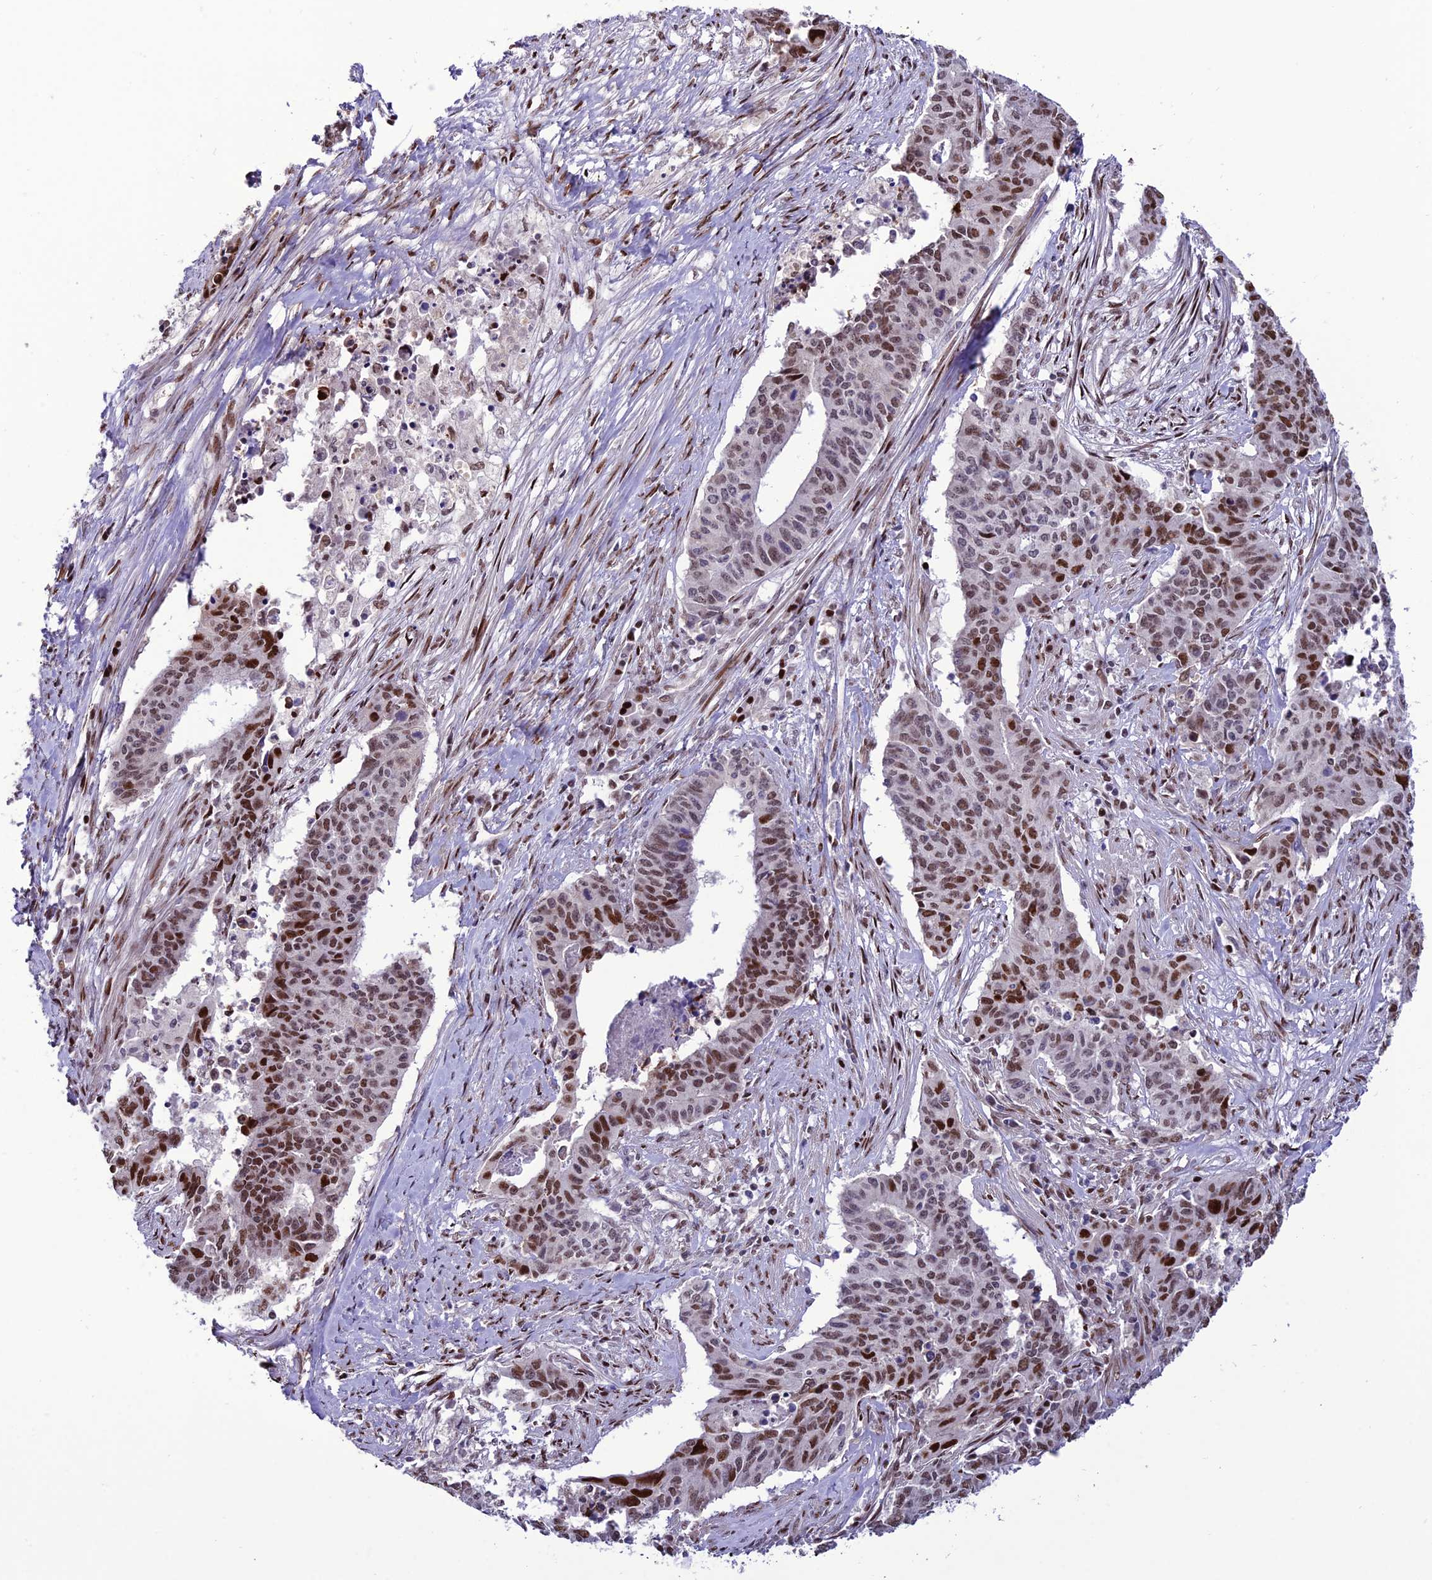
{"staining": {"intensity": "moderate", "quantity": ">75%", "location": "nuclear"}, "tissue": "endometrial cancer", "cell_type": "Tumor cells", "image_type": "cancer", "snomed": [{"axis": "morphology", "description": "Adenocarcinoma, NOS"}, {"axis": "topography", "description": "Endometrium"}], "caption": "An image of human endometrial cancer (adenocarcinoma) stained for a protein reveals moderate nuclear brown staining in tumor cells.", "gene": "ZNF707", "patient": {"sex": "female", "age": 59}}